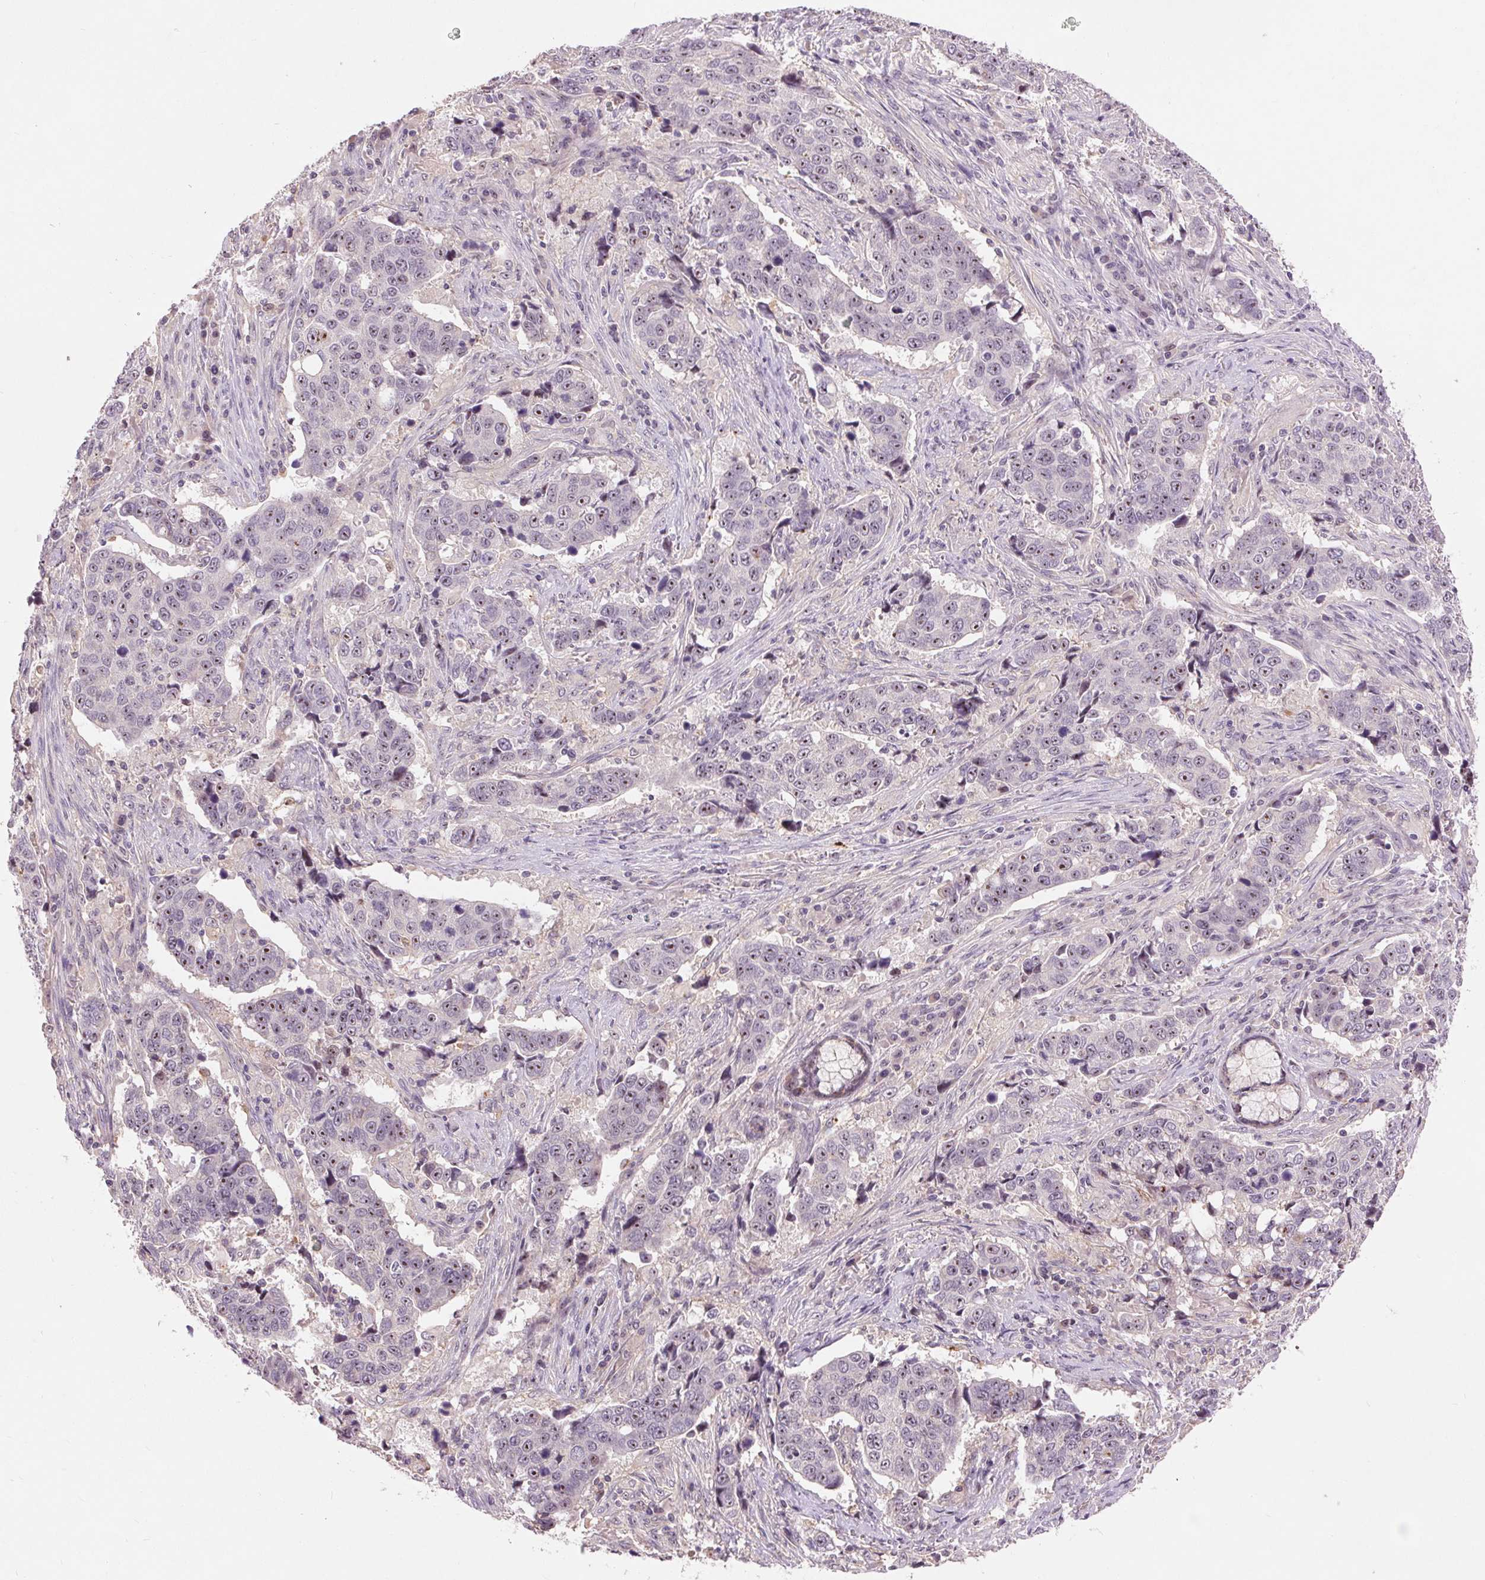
{"staining": {"intensity": "moderate", "quantity": "<25%", "location": "nuclear"}, "tissue": "lung cancer", "cell_type": "Tumor cells", "image_type": "cancer", "snomed": [{"axis": "morphology", "description": "Squamous cell carcinoma, NOS"}, {"axis": "topography", "description": "Lymph node"}, {"axis": "topography", "description": "Lung"}], "caption": "Moderate nuclear expression for a protein is identified in about <25% of tumor cells of squamous cell carcinoma (lung) using immunohistochemistry.", "gene": "RANBP3L", "patient": {"sex": "male", "age": 61}}